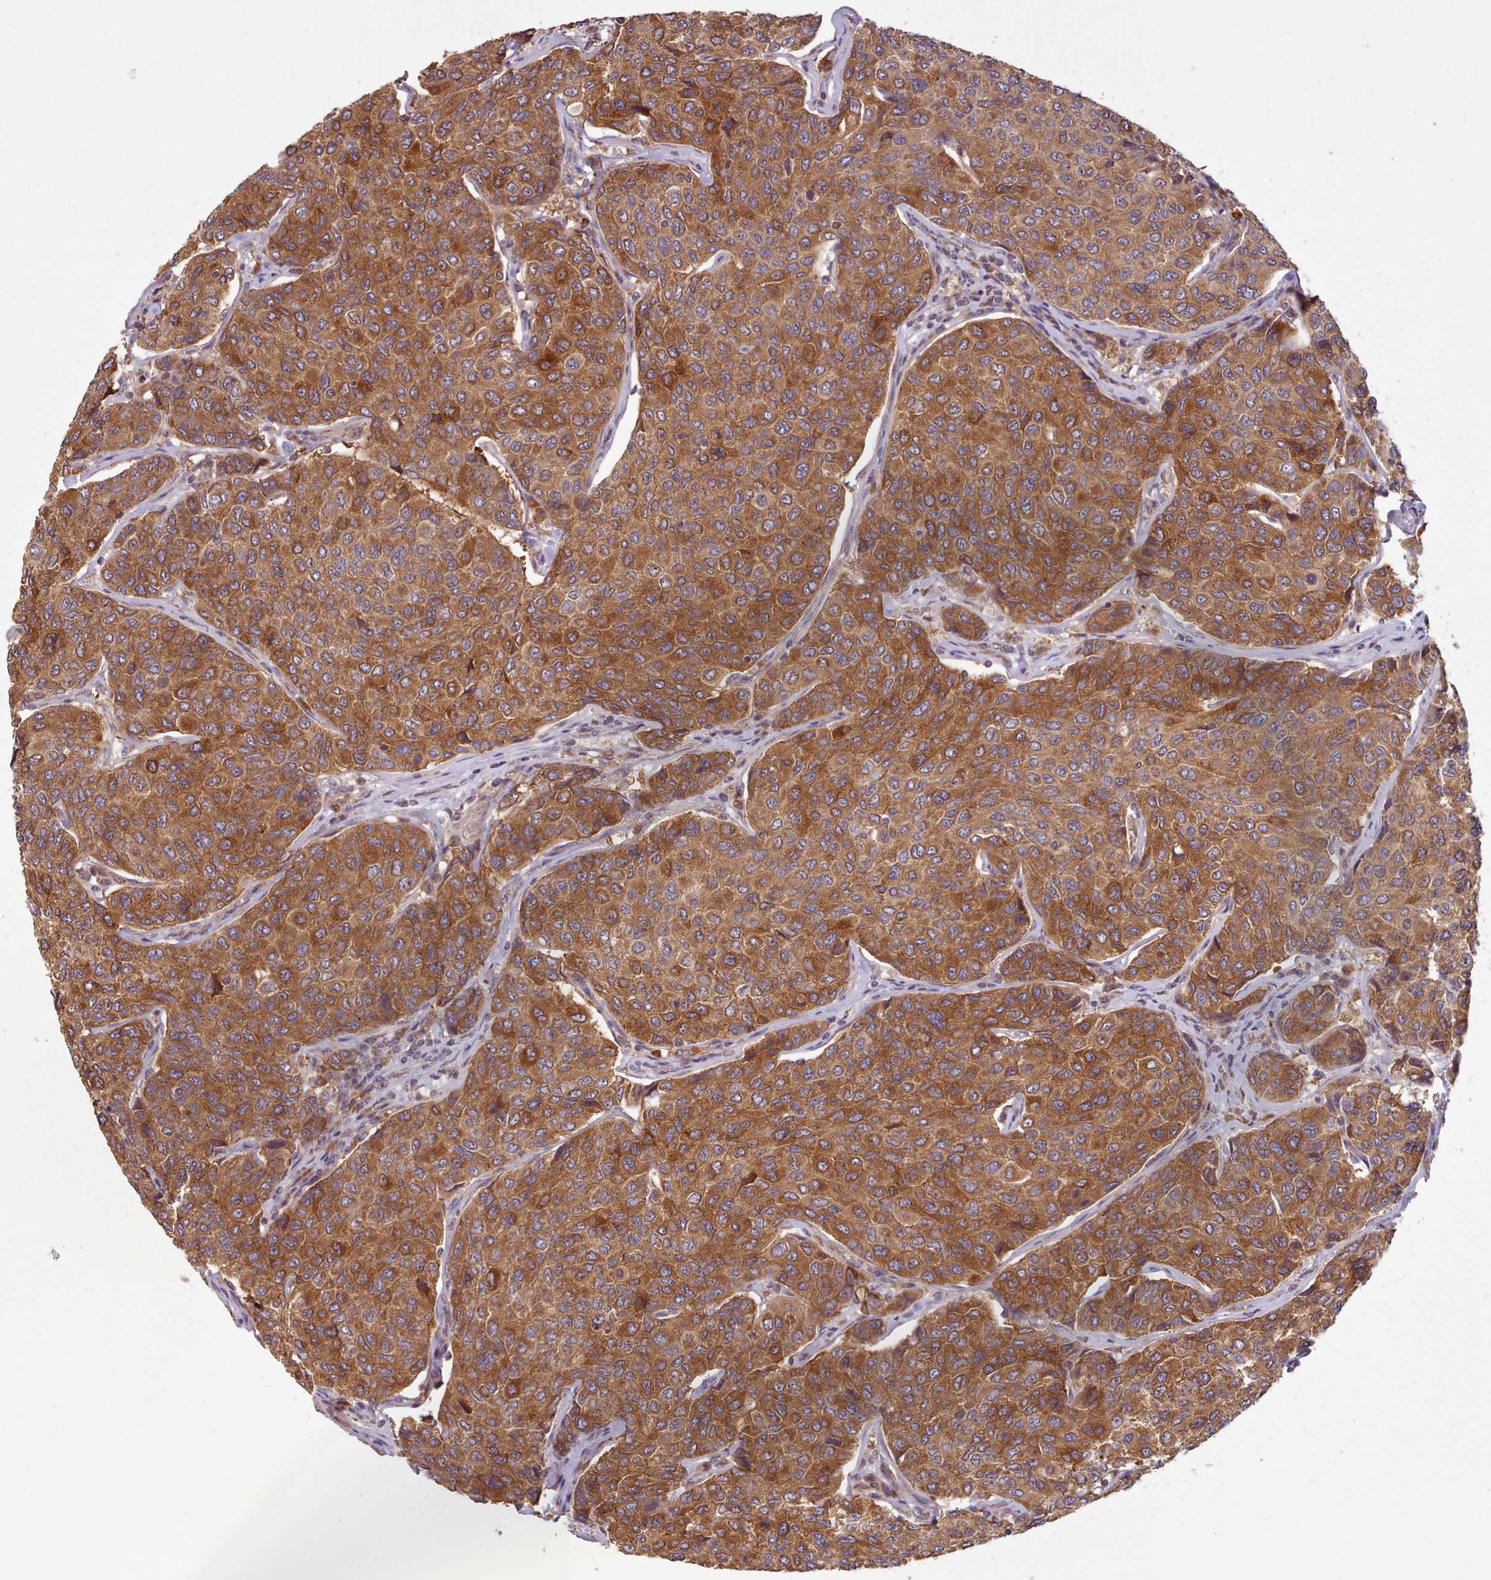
{"staining": {"intensity": "strong", "quantity": ">75%", "location": "cytoplasmic/membranous"}, "tissue": "breast cancer", "cell_type": "Tumor cells", "image_type": "cancer", "snomed": [{"axis": "morphology", "description": "Duct carcinoma"}, {"axis": "topography", "description": "Breast"}], "caption": "About >75% of tumor cells in human infiltrating ductal carcinoma (breast) demonstrate strong cytoplasmic/membranous protein positivity as visualized by brown immunohistochemical staining.", "gene": "CRYBG1", "patient": {"sex": "female", "age": 55}}